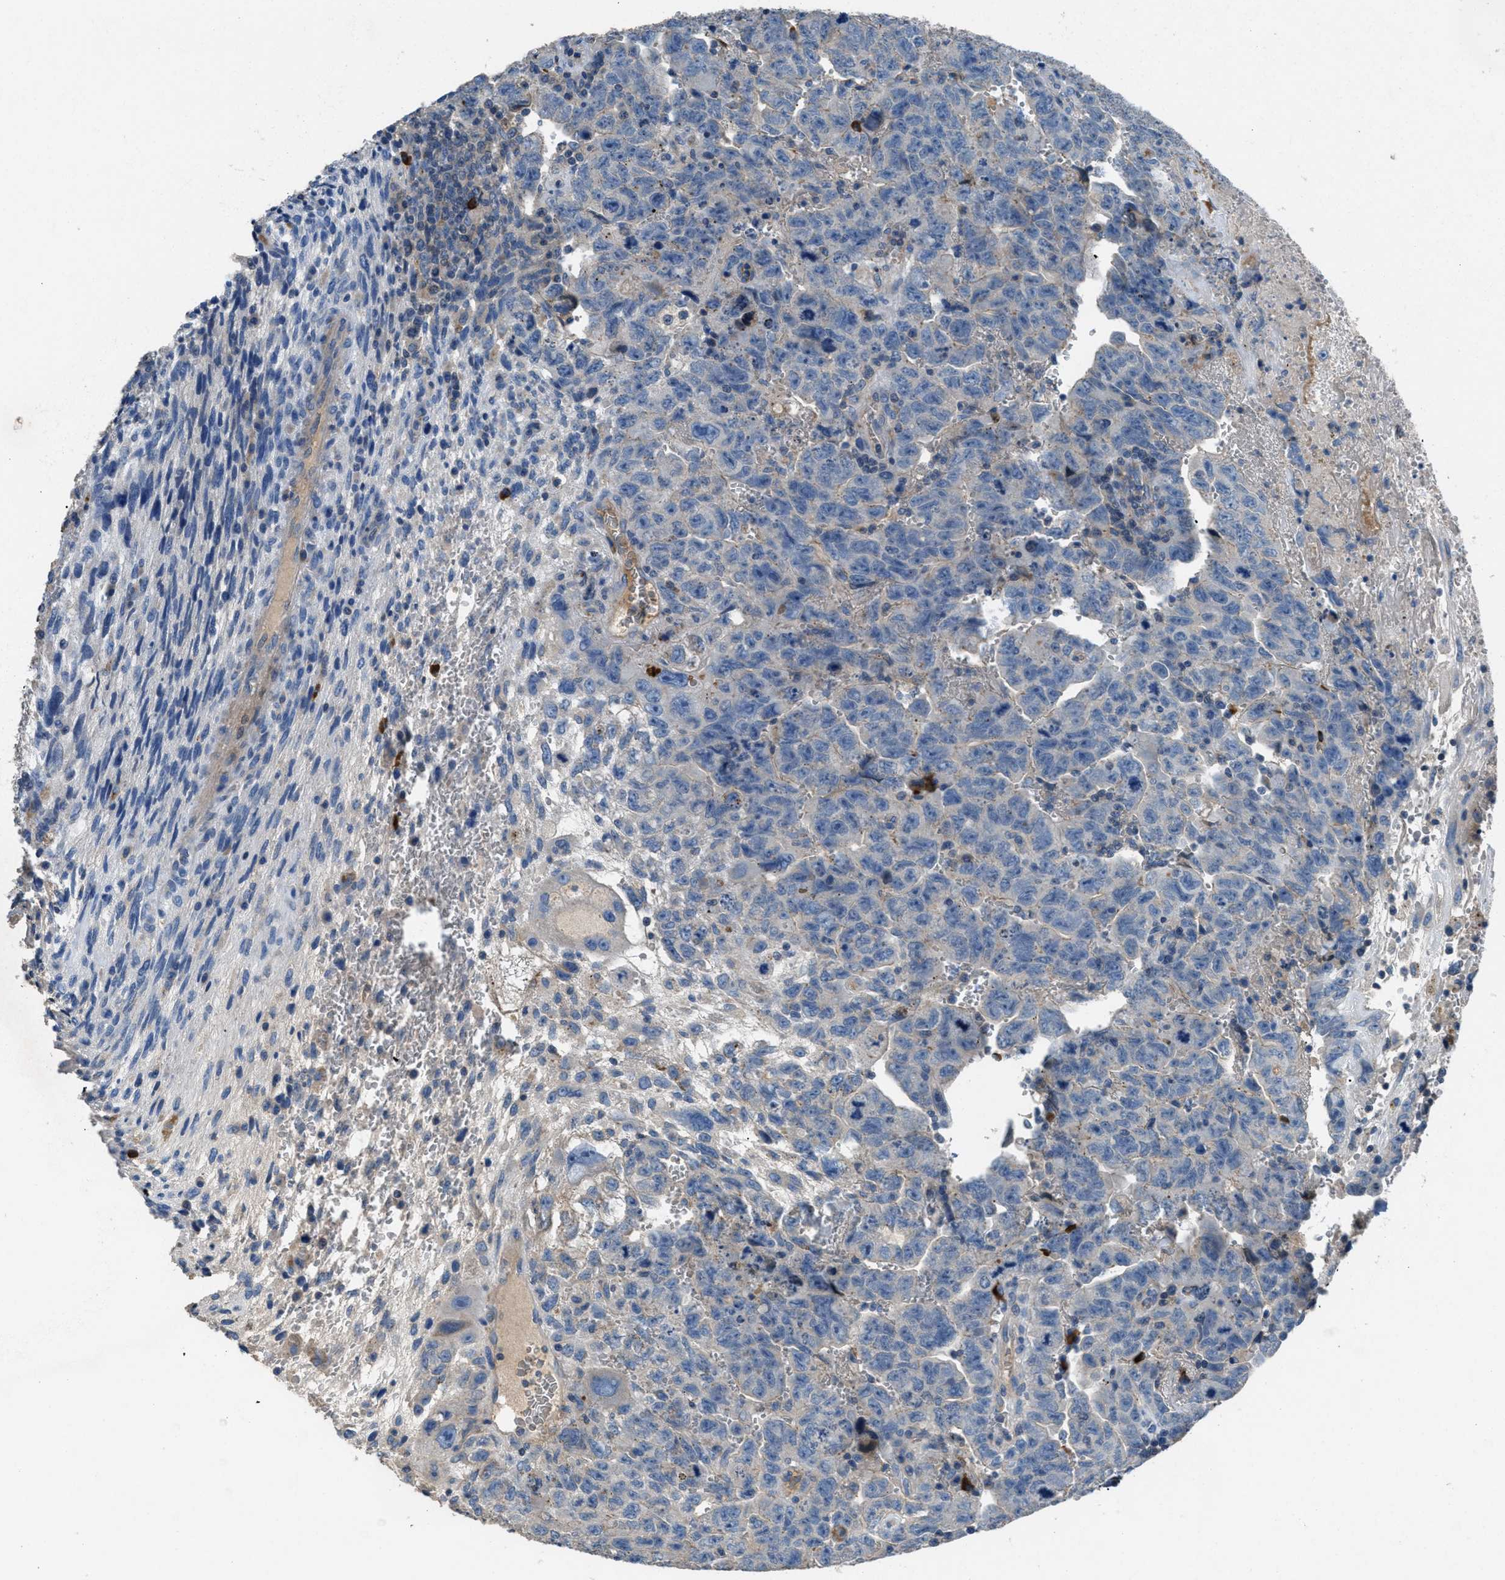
{"staining": {"intensity": "negative", "quantity": "none", "location": "none"}, "tissue": "testis cancer", "cell_type": "Tumor cells", "image_type": "cancer", "snomed": [{"axis": "morphology", "description": "Carcinoma, Embryonal, NOS"}, {"axis": "topography", "description": "Testis"}], "caption": "Tumor cells show no significant protein staining in testis embryonal carcinoma.", "gene": "SGCZ", "patient": {"sex": "male", "age": 28}}